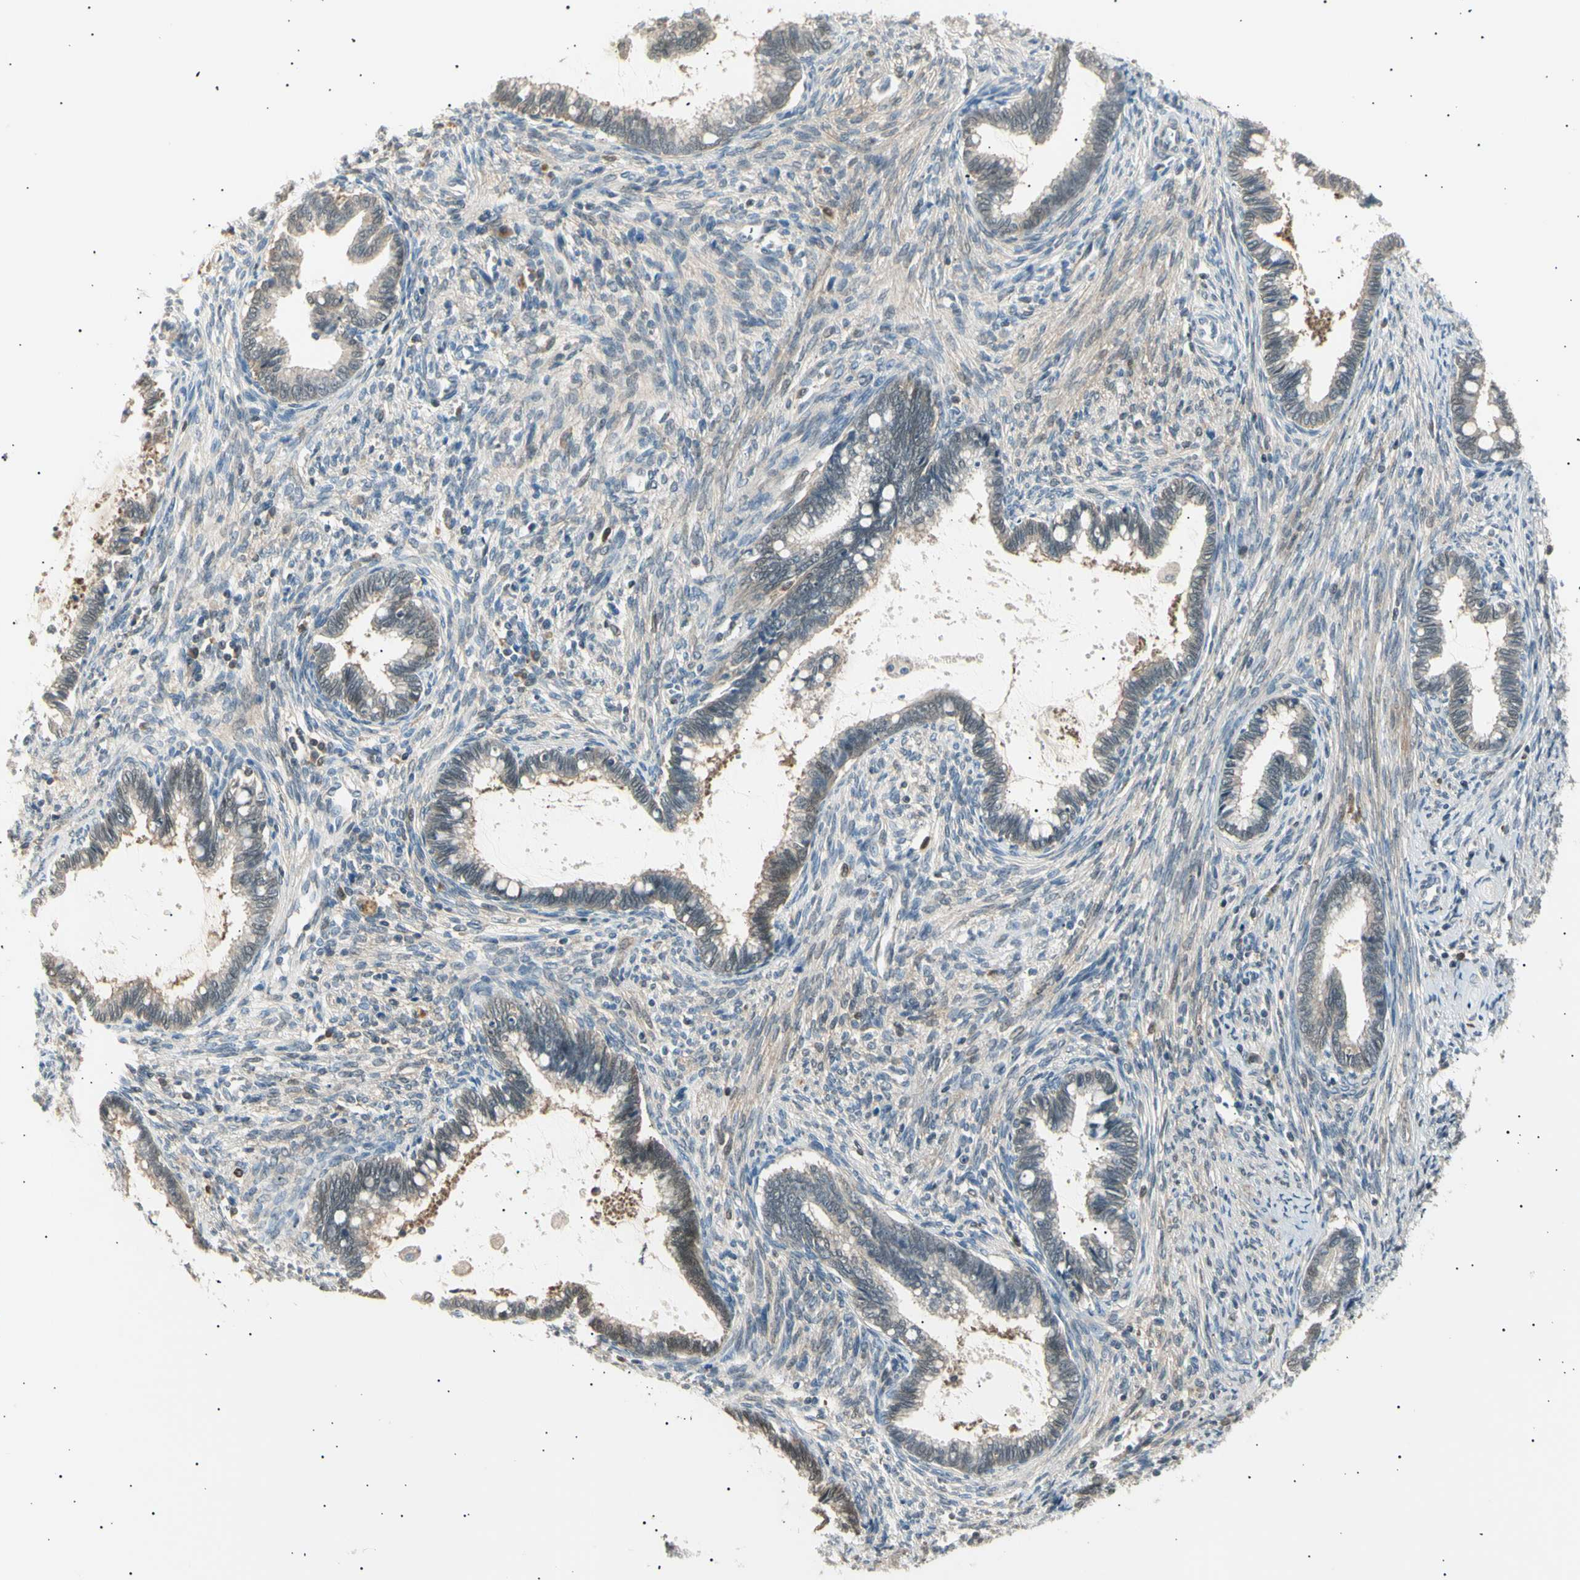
{"staining": {"intensity": "weak", "quantity": "25%-75%", "location": "cytoplasmic/membranous"}, "tissue": "cervical cancer", "cell_type": "Tumor cells", "image_type": "cancer", "snomed": [{"axis": "morphology", "description": "Adenocarcinoma, NOS"}, {"axis": "topography", "description": "Cervix"}], "caption": "IHC (DAB) staining of adenocarcinoma (cervical) exhibits weak cytoplasmic/membranous protein positivity in approximately 25%-75% of tumor cells.", "gene": "LHPP", "patient": {"sex": "female", "age": 44}}